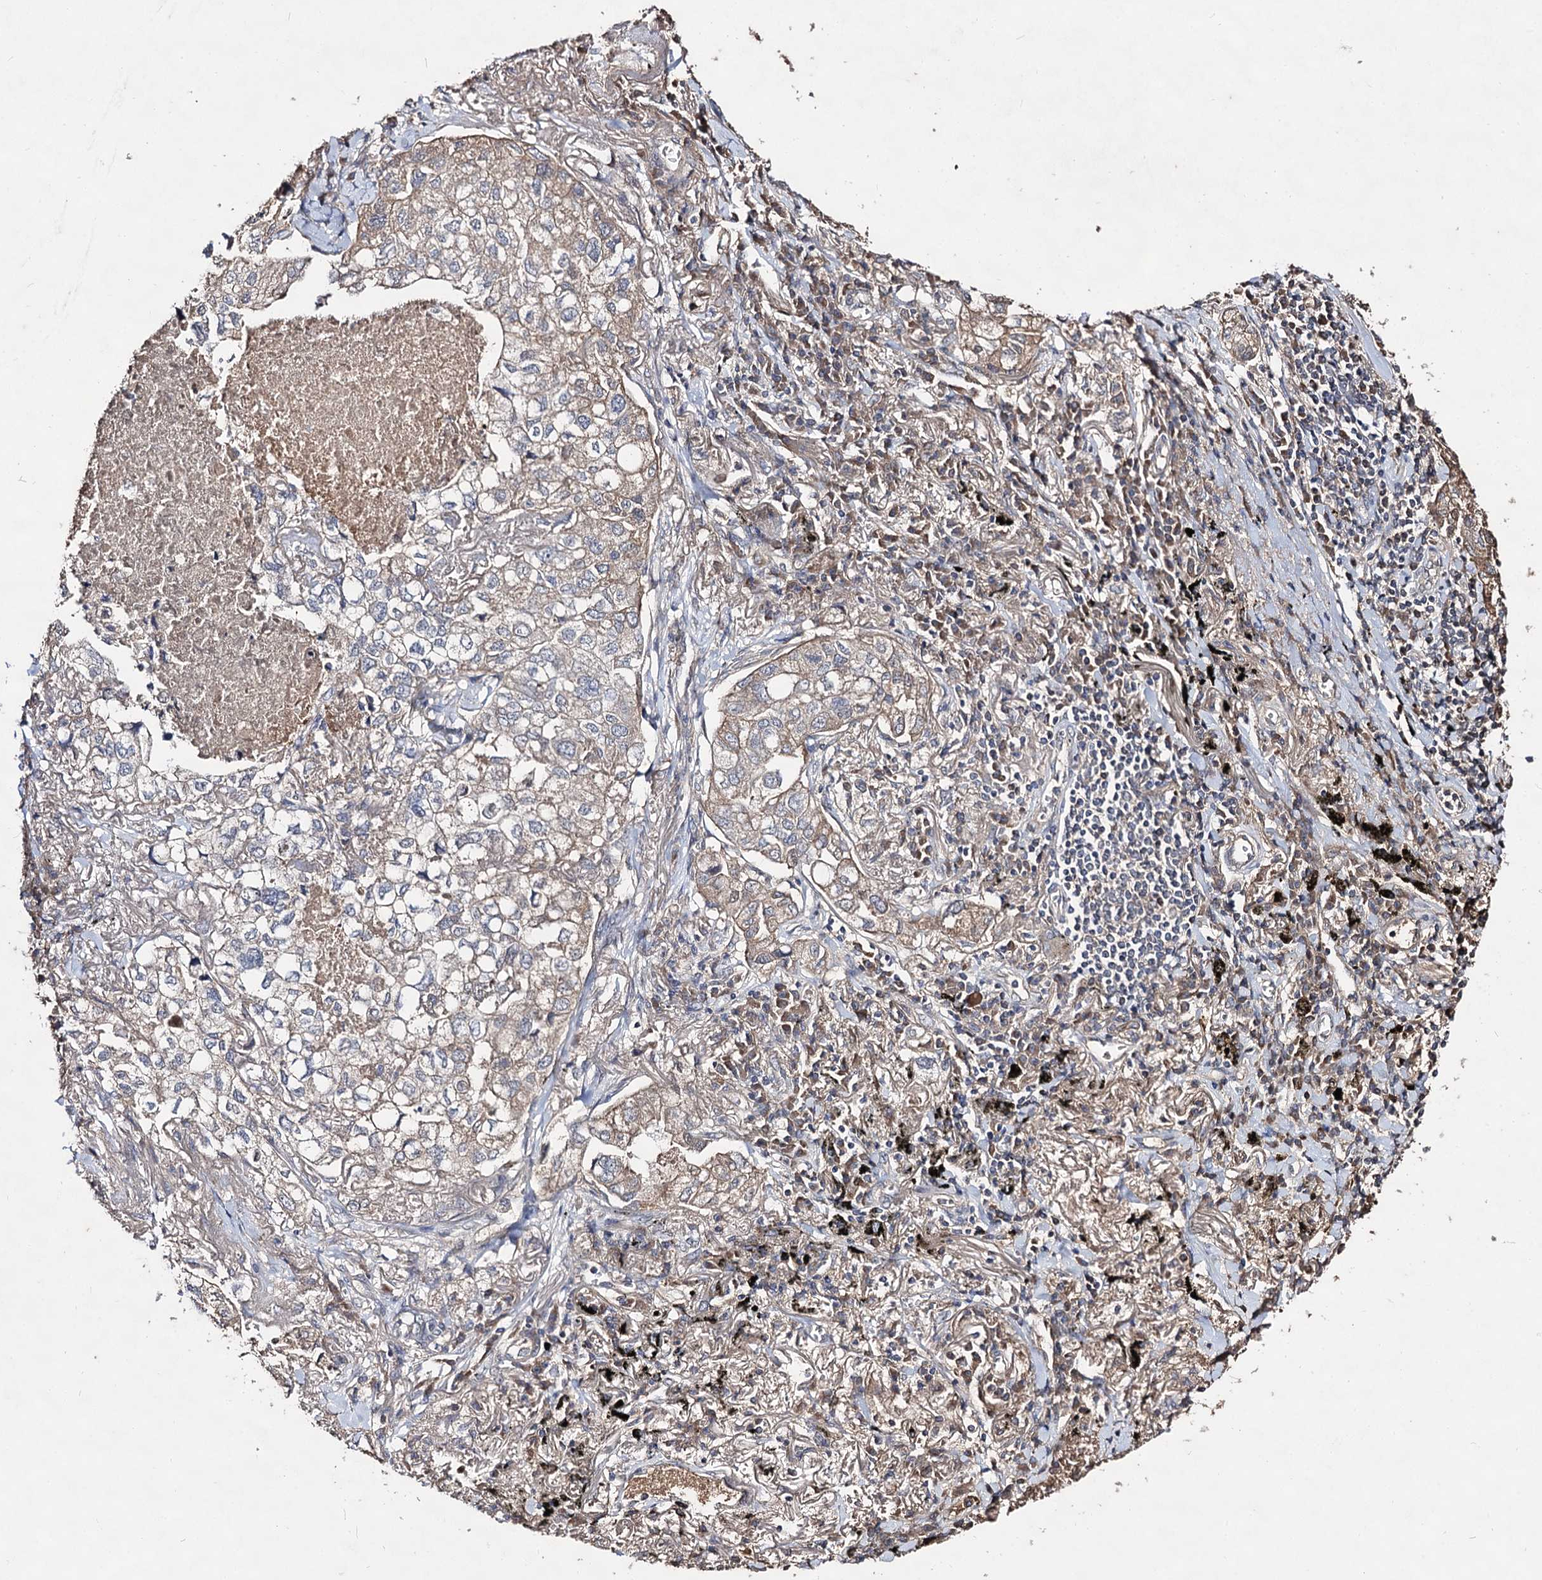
{"staining": {"intensity": "weak", "quantity": "<25%", "location": "cytoplasmic/membranous"}, "tissue": "lung cancer", "cell_type": "Tumor cells", "image_type": "cancer", "snomed": [{"axis": "morphology", "description": "Adenocarcinoma, NOS"}, {"axis": "topography", "description": "Lung"}], "caption": "Protein analysis of lung adenocarcinoma exhibits no significant expression in tumor cells.", "gene": "ARFIP2", "patient": {"sex": "male", "age": 65}}